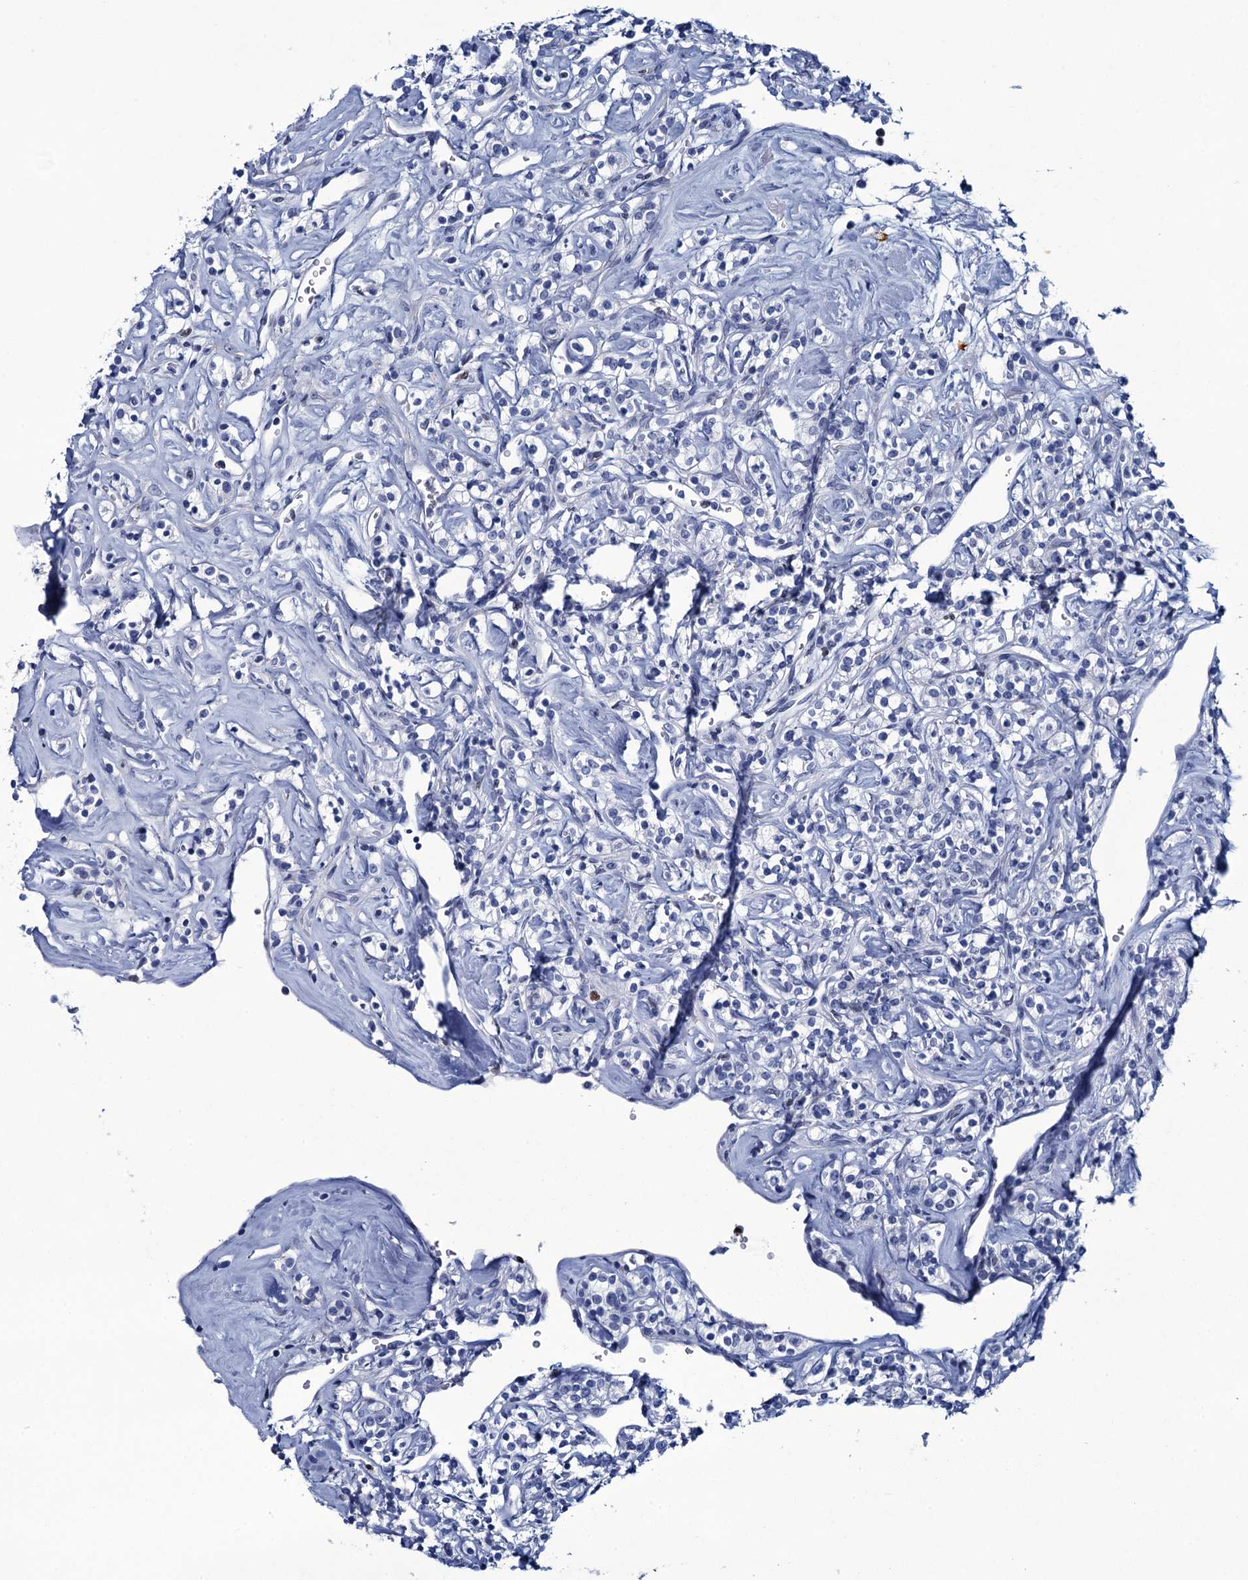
{"staining": {"intensity": "negative", "quantity": "none", "location": "none"}, "tissue": "renal cancer", "cell_type": "Tumor cells", "image_type": "cancer", "snomed": [{"axis": "morphology", "description": "Adenocarcinoma, NOS"}, {"axis": "topography", "description": "Kidney"}], "caption": "Renal adenocarcinoma stained for a protein using immunohistochemistry displays no staining tumor cells.", "gene": "RHCG", "patient": {"sex": "male", "age": 77}}